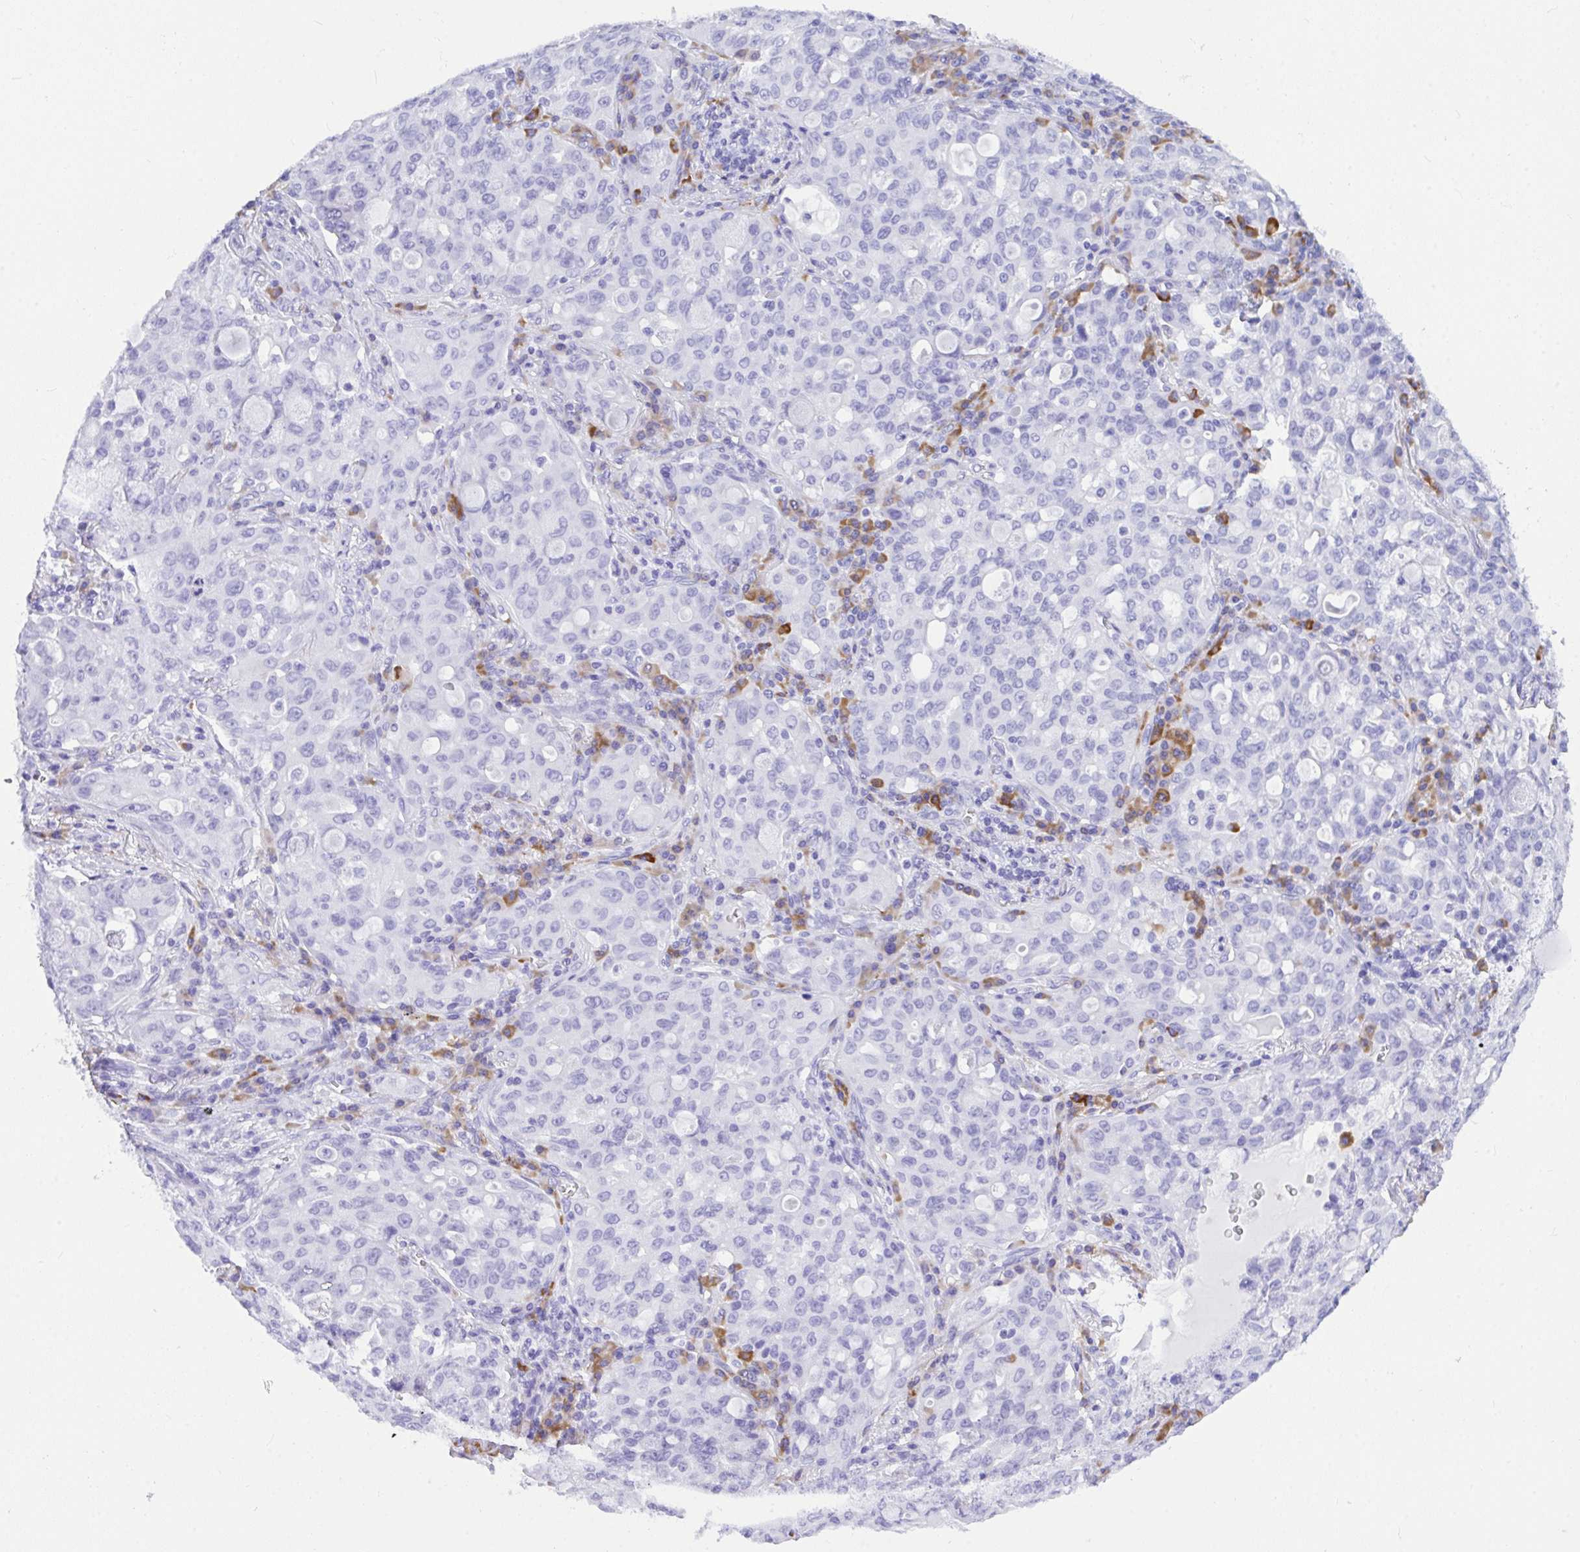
{"staining": {"intensity": "negative", "quantity": "none", "location": "none"}, "tissue": "lung cancer", "cell_type": "Tumor cells", "image_type": "cancer", "snomed": [{"axis": "morphology", "description": "Adenocarcinoma, NOS"}, {"axis": "topography", "description": "Lung"}], "caption": "DAB (3,3'-diaminobenzidine) immunohistochemical staining of human lung cancer reveals no significant expression in tumor cells.", "gene": "BEST4", "patient": {"sex": "female", "age": 44}}